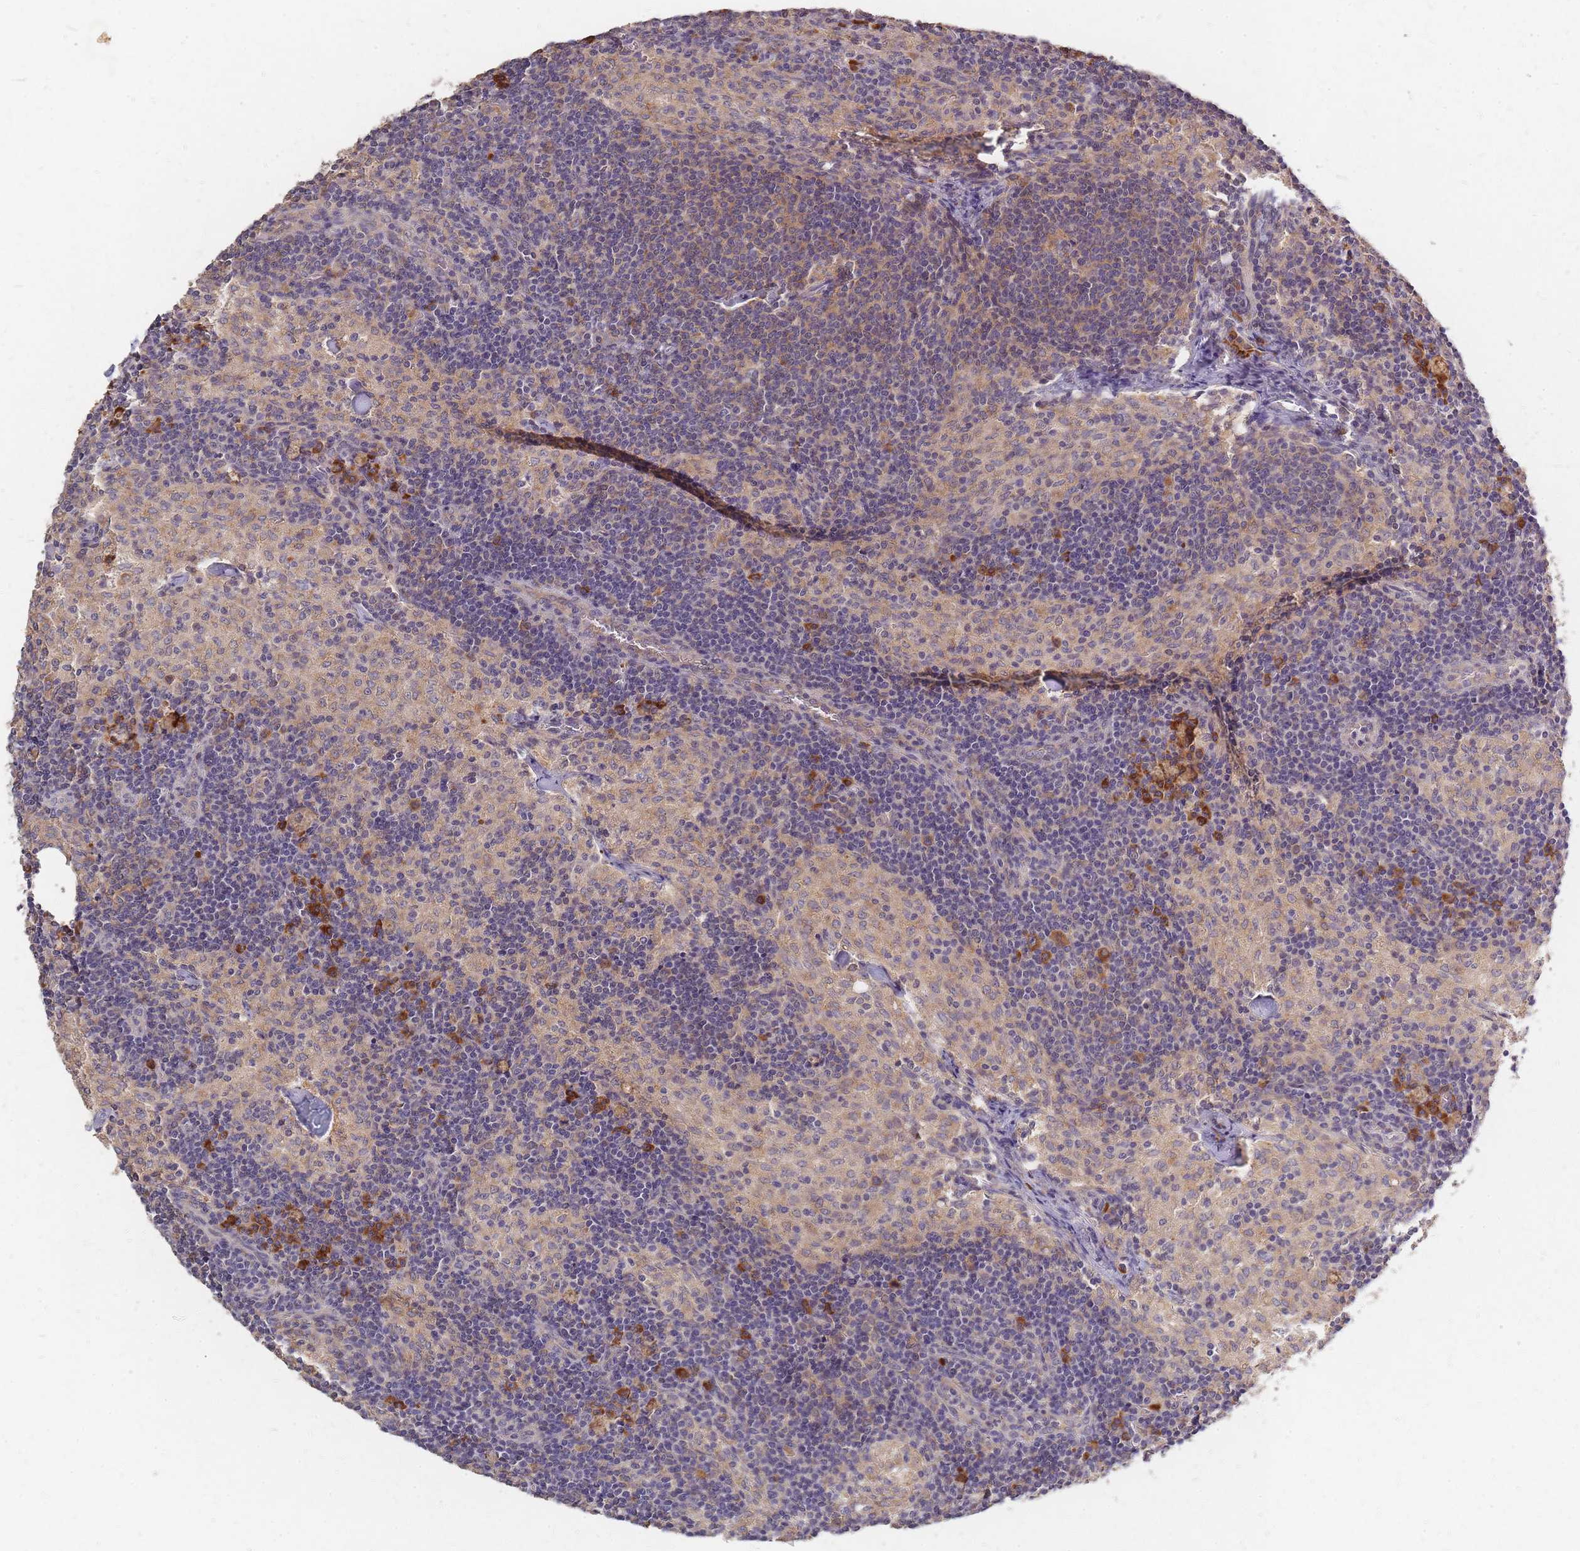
{"staining": {"intensity": "strong", "quantity": "<25%", "location": "cytoplasmic/membranous"}, "tissue": "lymph node", "cell_type": "Non-germinal center cells", "image_type": "normal", "snomed": [{"axis": "morphology", "description": "Normal tissue, NOS"}, {"axis": "topography", "description": "Lymph node"}], "caption": "Immunohistochemistry image of benign lymph node stained for a protein (brown), which reveals medium levels of strong cytoplasmic/membranous staining in approximately <25% of non-germinal center cells.", "gene": "SMIM14", "patient": {"sex": "female", "age": 42}}